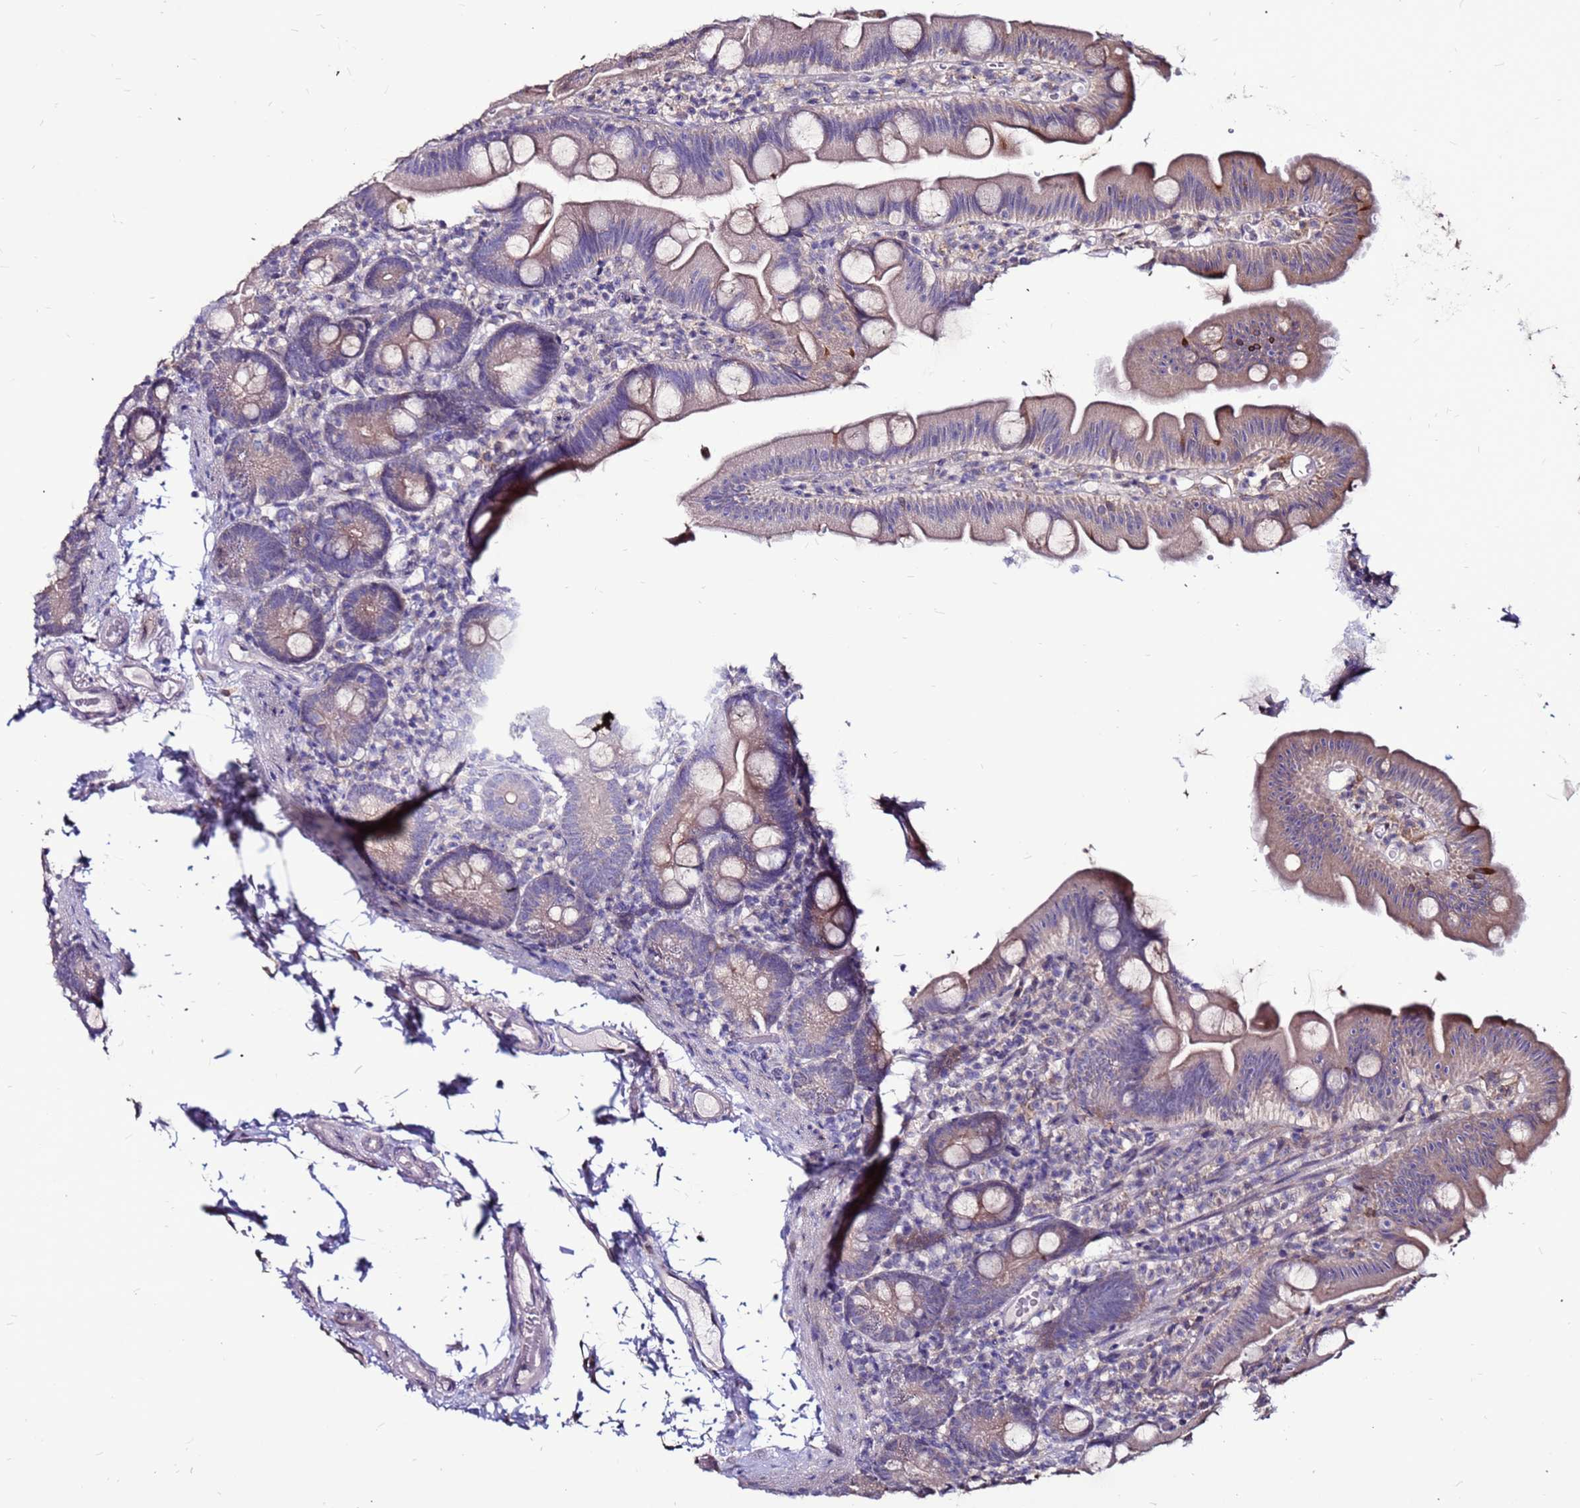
{"staining": {"intensity": "moderate", "quantity": "25%-75%", "location": "cytoplasmic/membranous"}, "tissue": "small intestine", "cell_type": "Glandular cells", "image_type": "normal", "snomed": [{"axis": "morphology", "description": "Normal tissue, NOS"}, {"axis": "topography", "description": "Small intestine"}], "caption": "The image shows staining of unremarkable small intestine, revealing moderate cytoplasmic/membranous protein staining (brown color) within glandular cells.", "gene": "SLC44A3", "patient": {"sex": "female", "age": 68}}